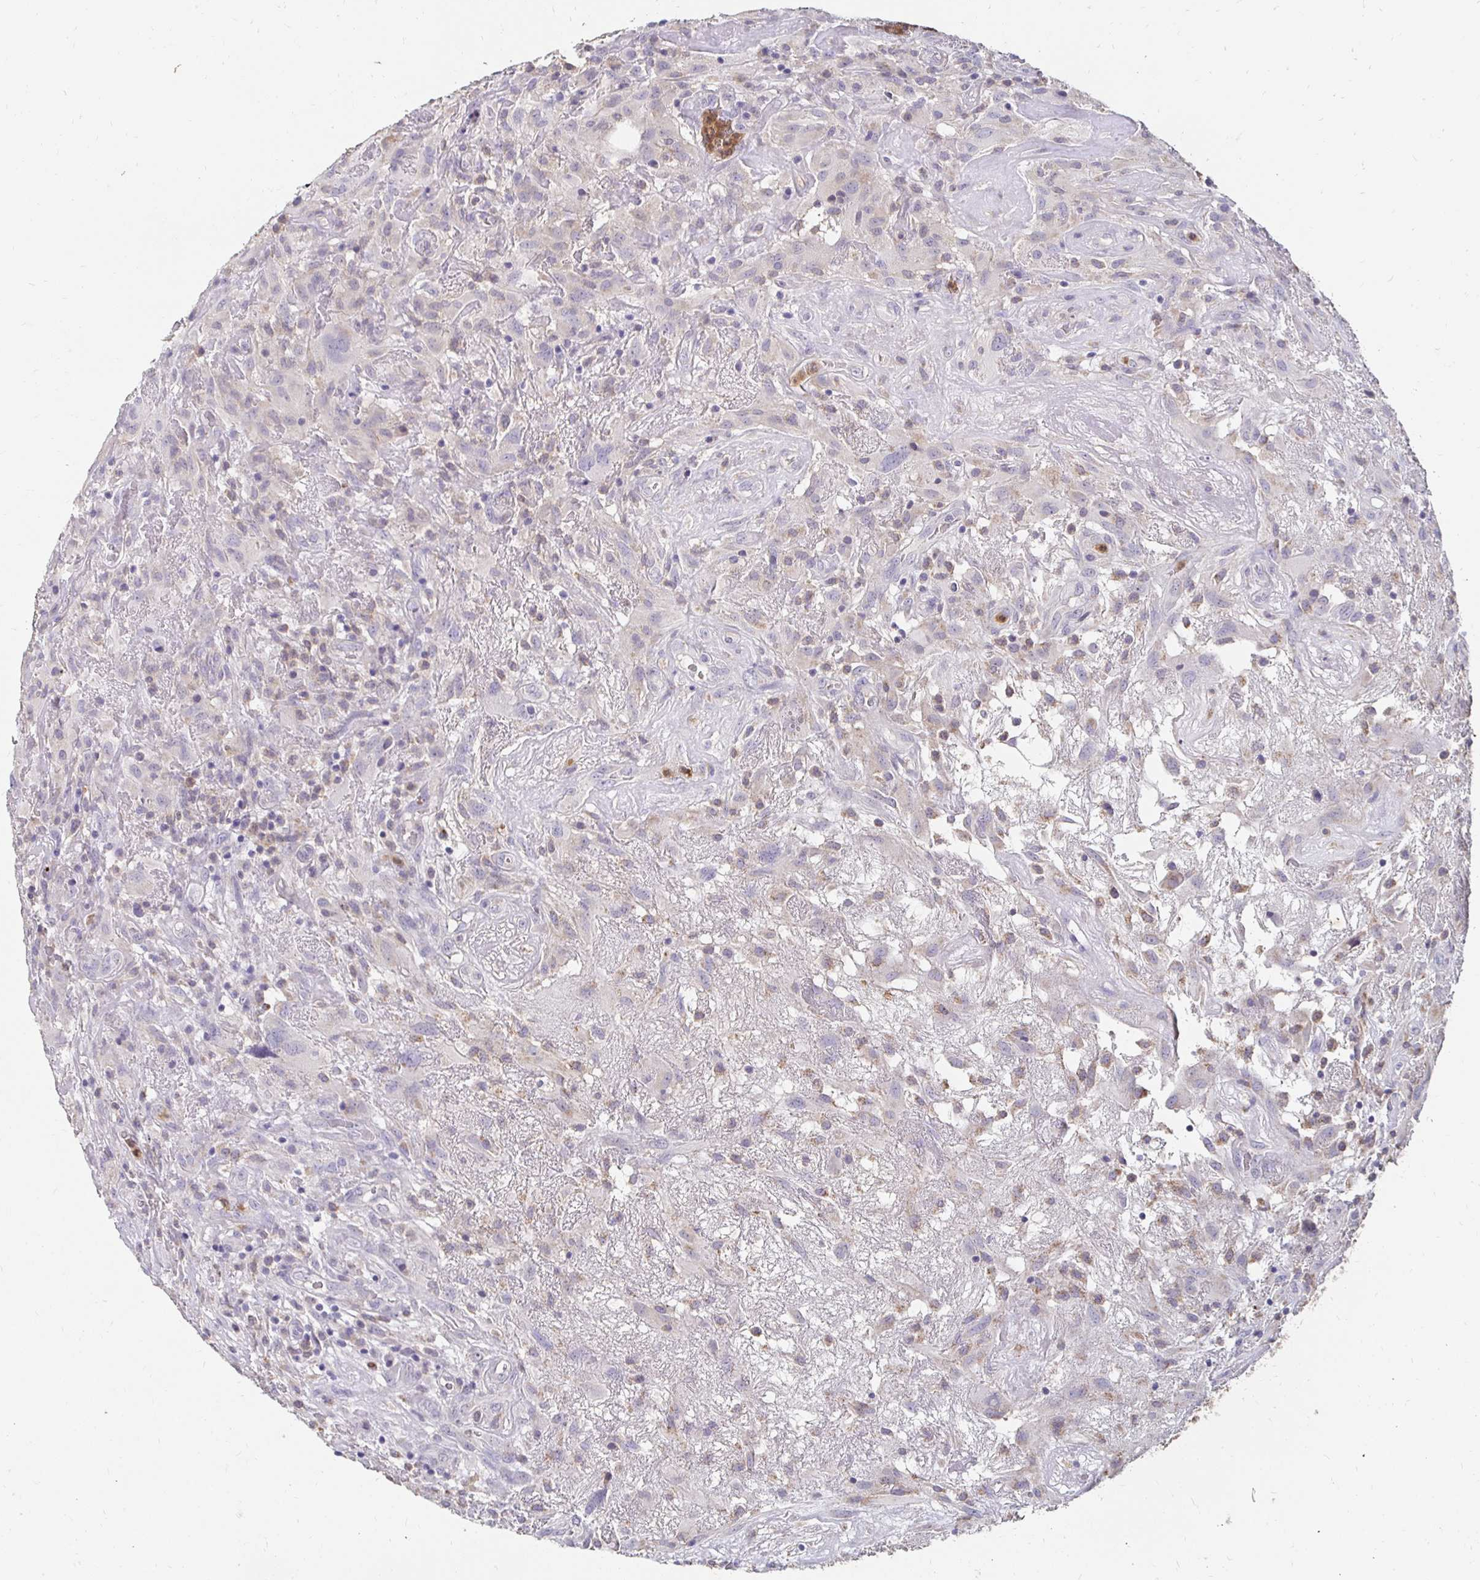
{"staining": {"intensity": "negative", "quantity": "none", "location": "none"}, "tissue": "glioma", "cell_type": "Tumor cells", "image_type": "cancer", "snomed": [{"axis": "morphology", "description": "Glioma, malignant, High grade"}, {"axis": "topography", "description": "Brain"}], "caption": "IHC image of human glioma stained for a protein (brown), which reveals no staining in tumor cells.", "gene": "GK2", "patient": {"sex": "male", "age": 46}}